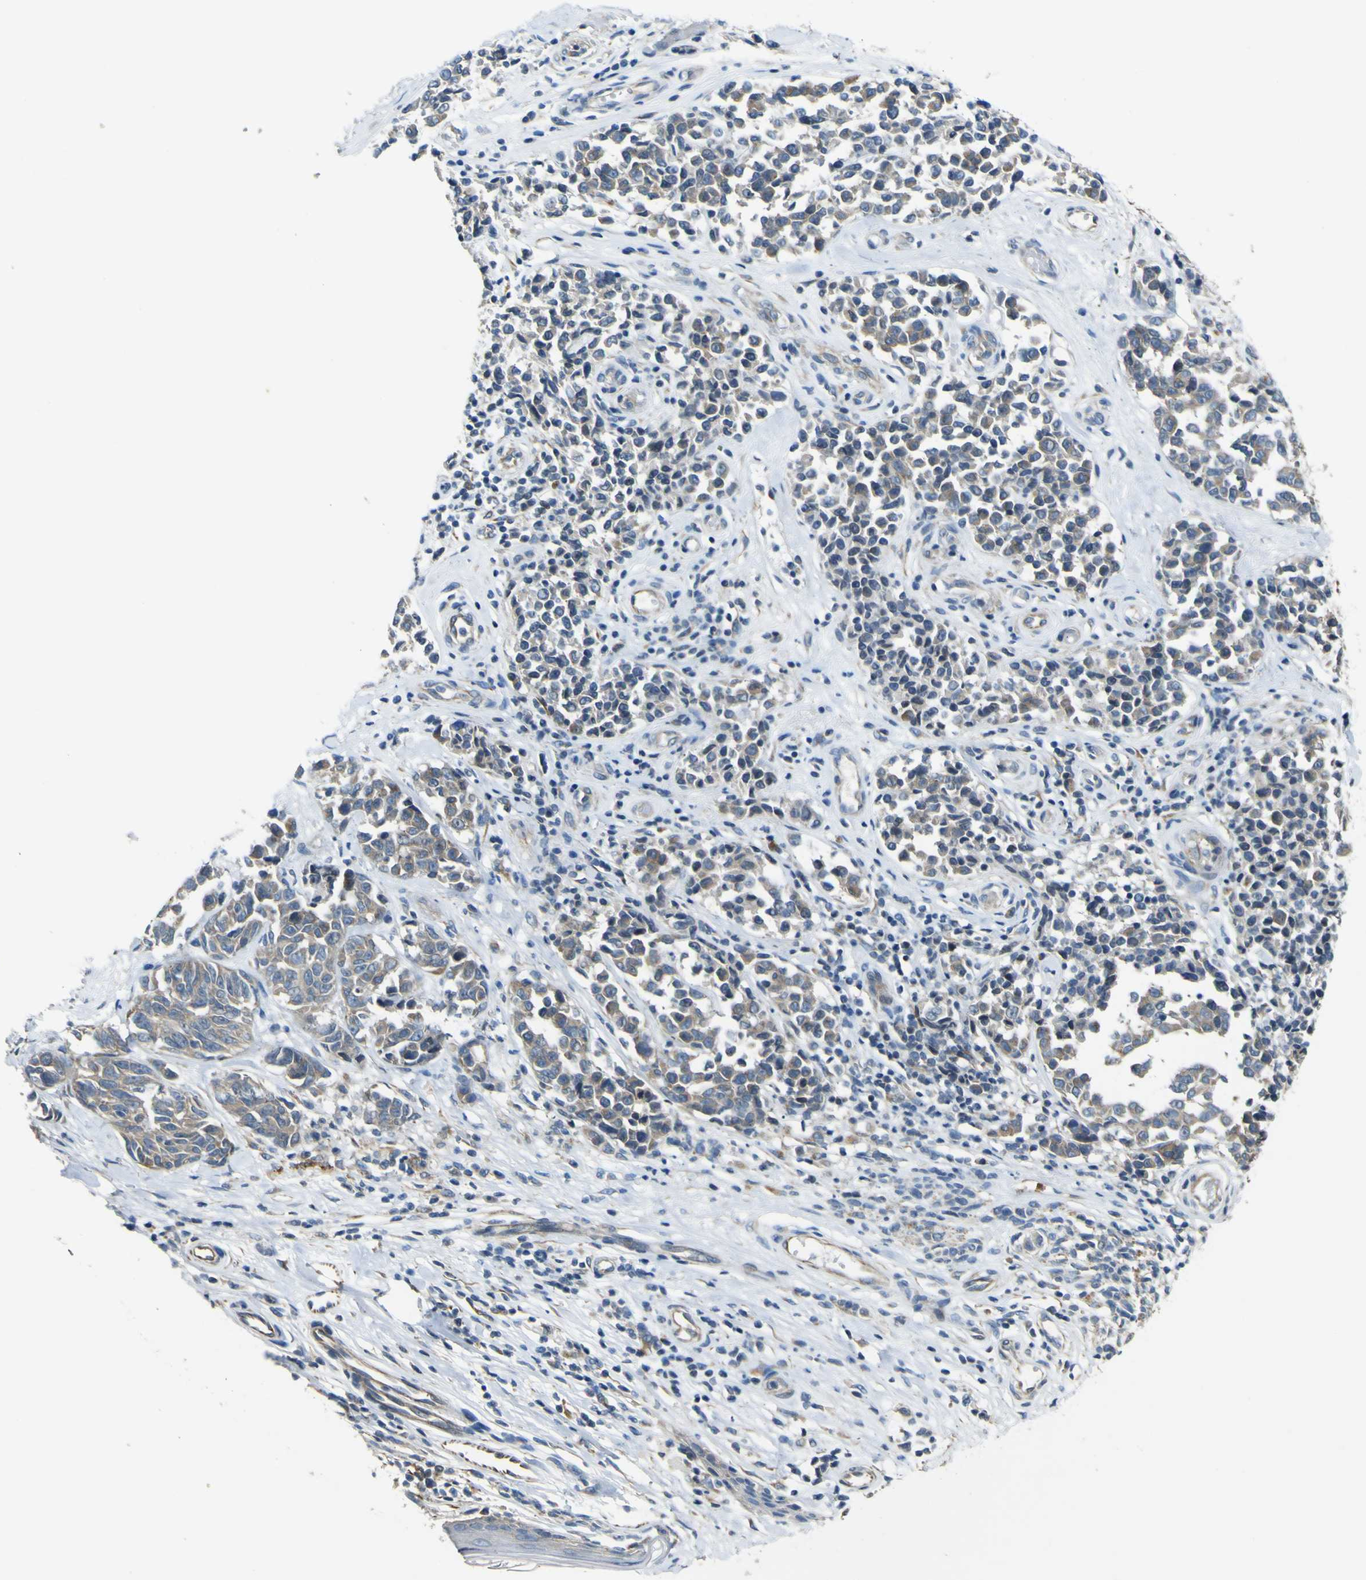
{"staining": {"intensity": "weak", "quantity": ">75%", "location": "cytoplasmic/membranous"}, "tissue": "melanoma", "cell_type": "Tumor cells", "image_type": "cancer", "snomed": [{"axis": "morphology", "description": "Malignant melanoma, NOS"}, {"axis": "topography", "description": "Skin"}], "caption": "Protein staining demonstrates weak cytoplasmic/membranous positivity in about >75% of tumor cells in malignant melanoma. The protein of interest is stained brown, and the nuclei are stained in blue (DAB (3,3'-diaminobenzidine) IHC with brightfield microscopy, high magnification).", "gene": "LDLR", "patient": {"sex": "female", "age": 64}}